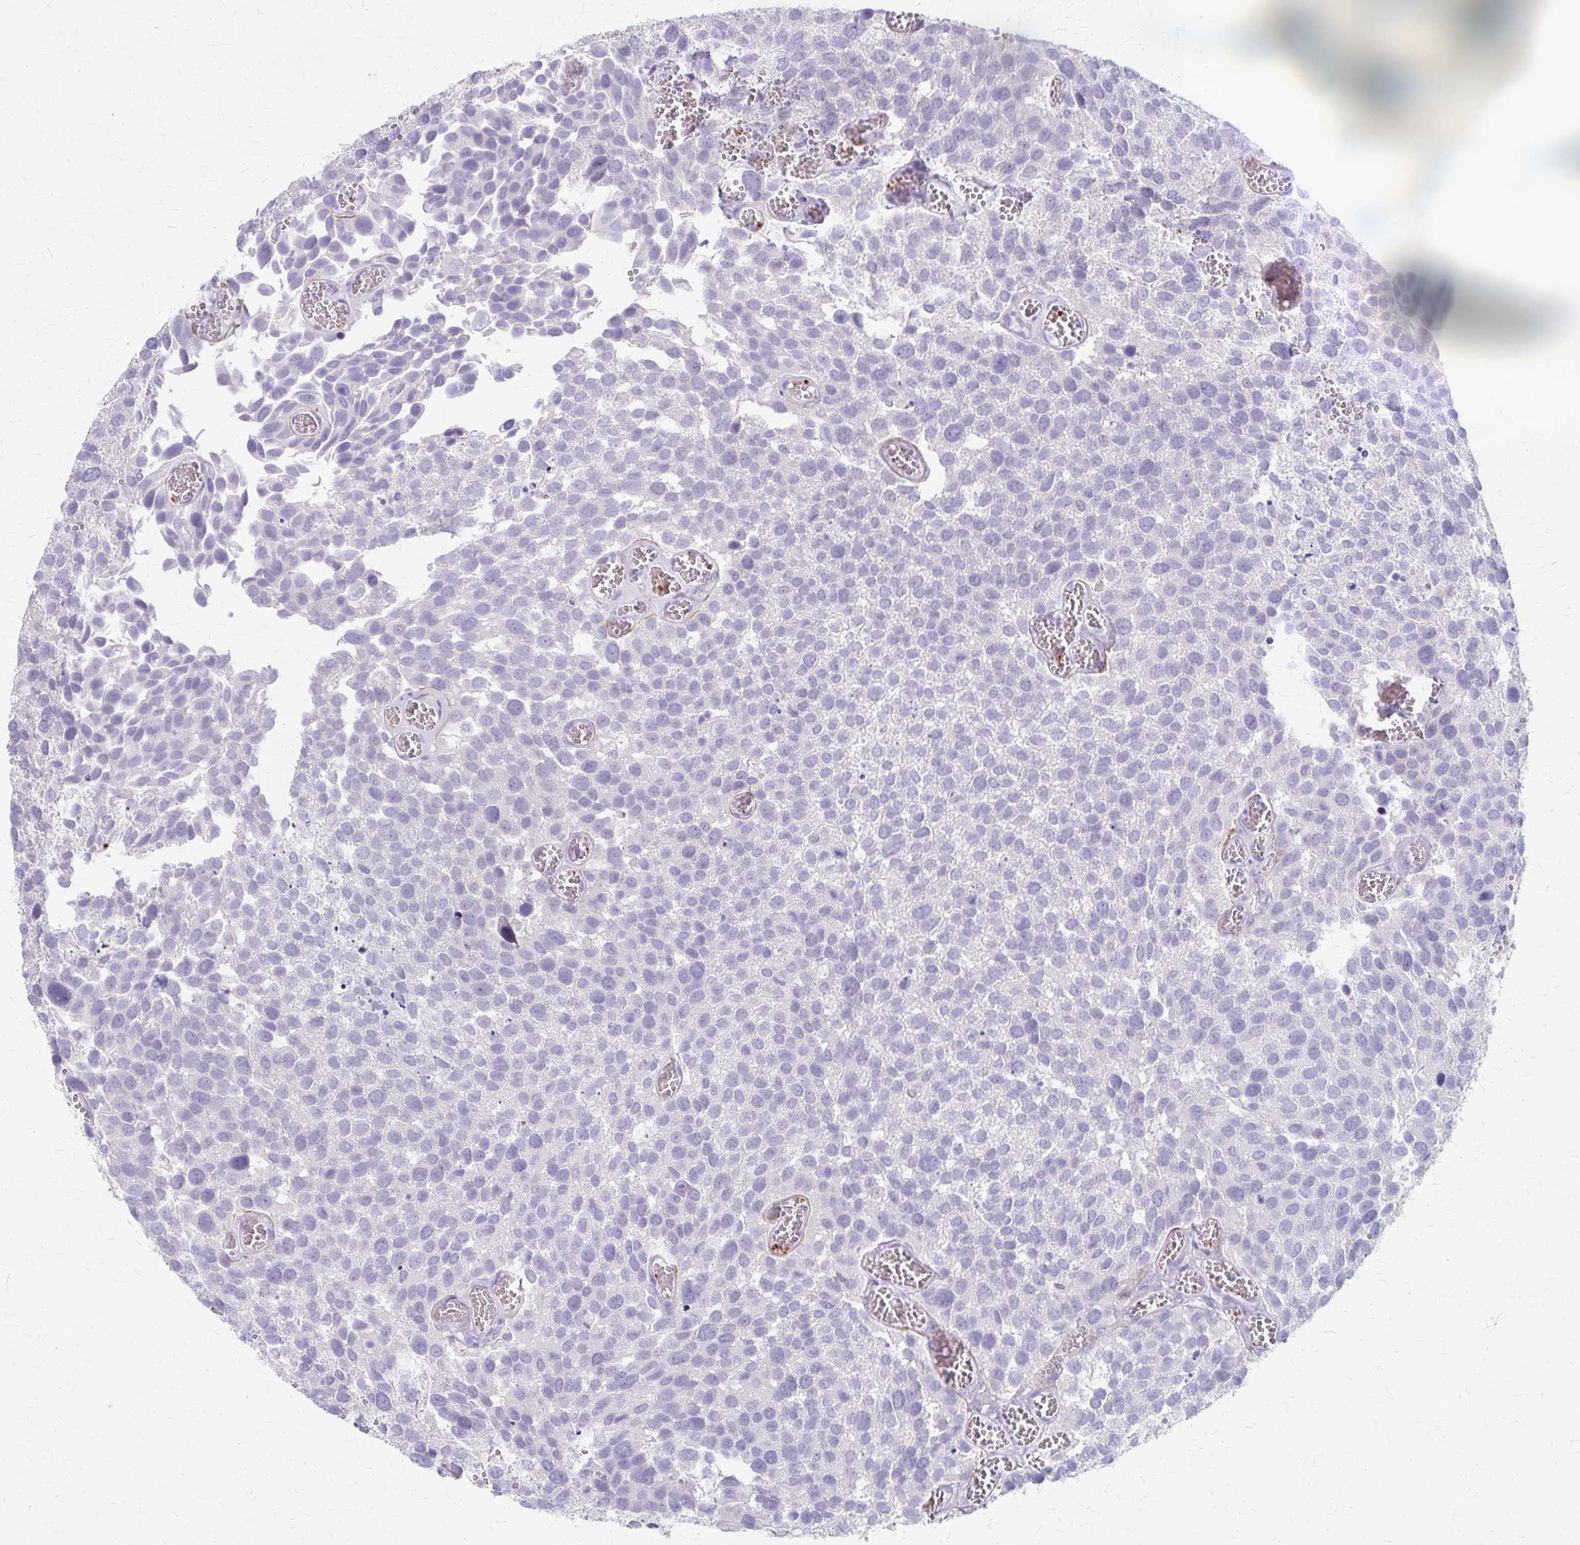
{"staining": {"intensity": "negative", "quantity": "none", "location": "none"}, "tissue": "urothelial cancer", "cell_type": "Tumor cells", "image_type": "cancer", "snomed": [{"axis": "morphology", "description": "Urothelial carcinoma, Low grade"}, {"axis": "topography", "description": "Urinary bladder"}], "caption": "High power microscopy histopathology image of an immunohistochemistry photomicrograph of urothelial carcinoma (low-grade), revealing no significant staining in tumor cells.", "gene": "RASL10B", "patient": {"sex": "female", "age": 69}}